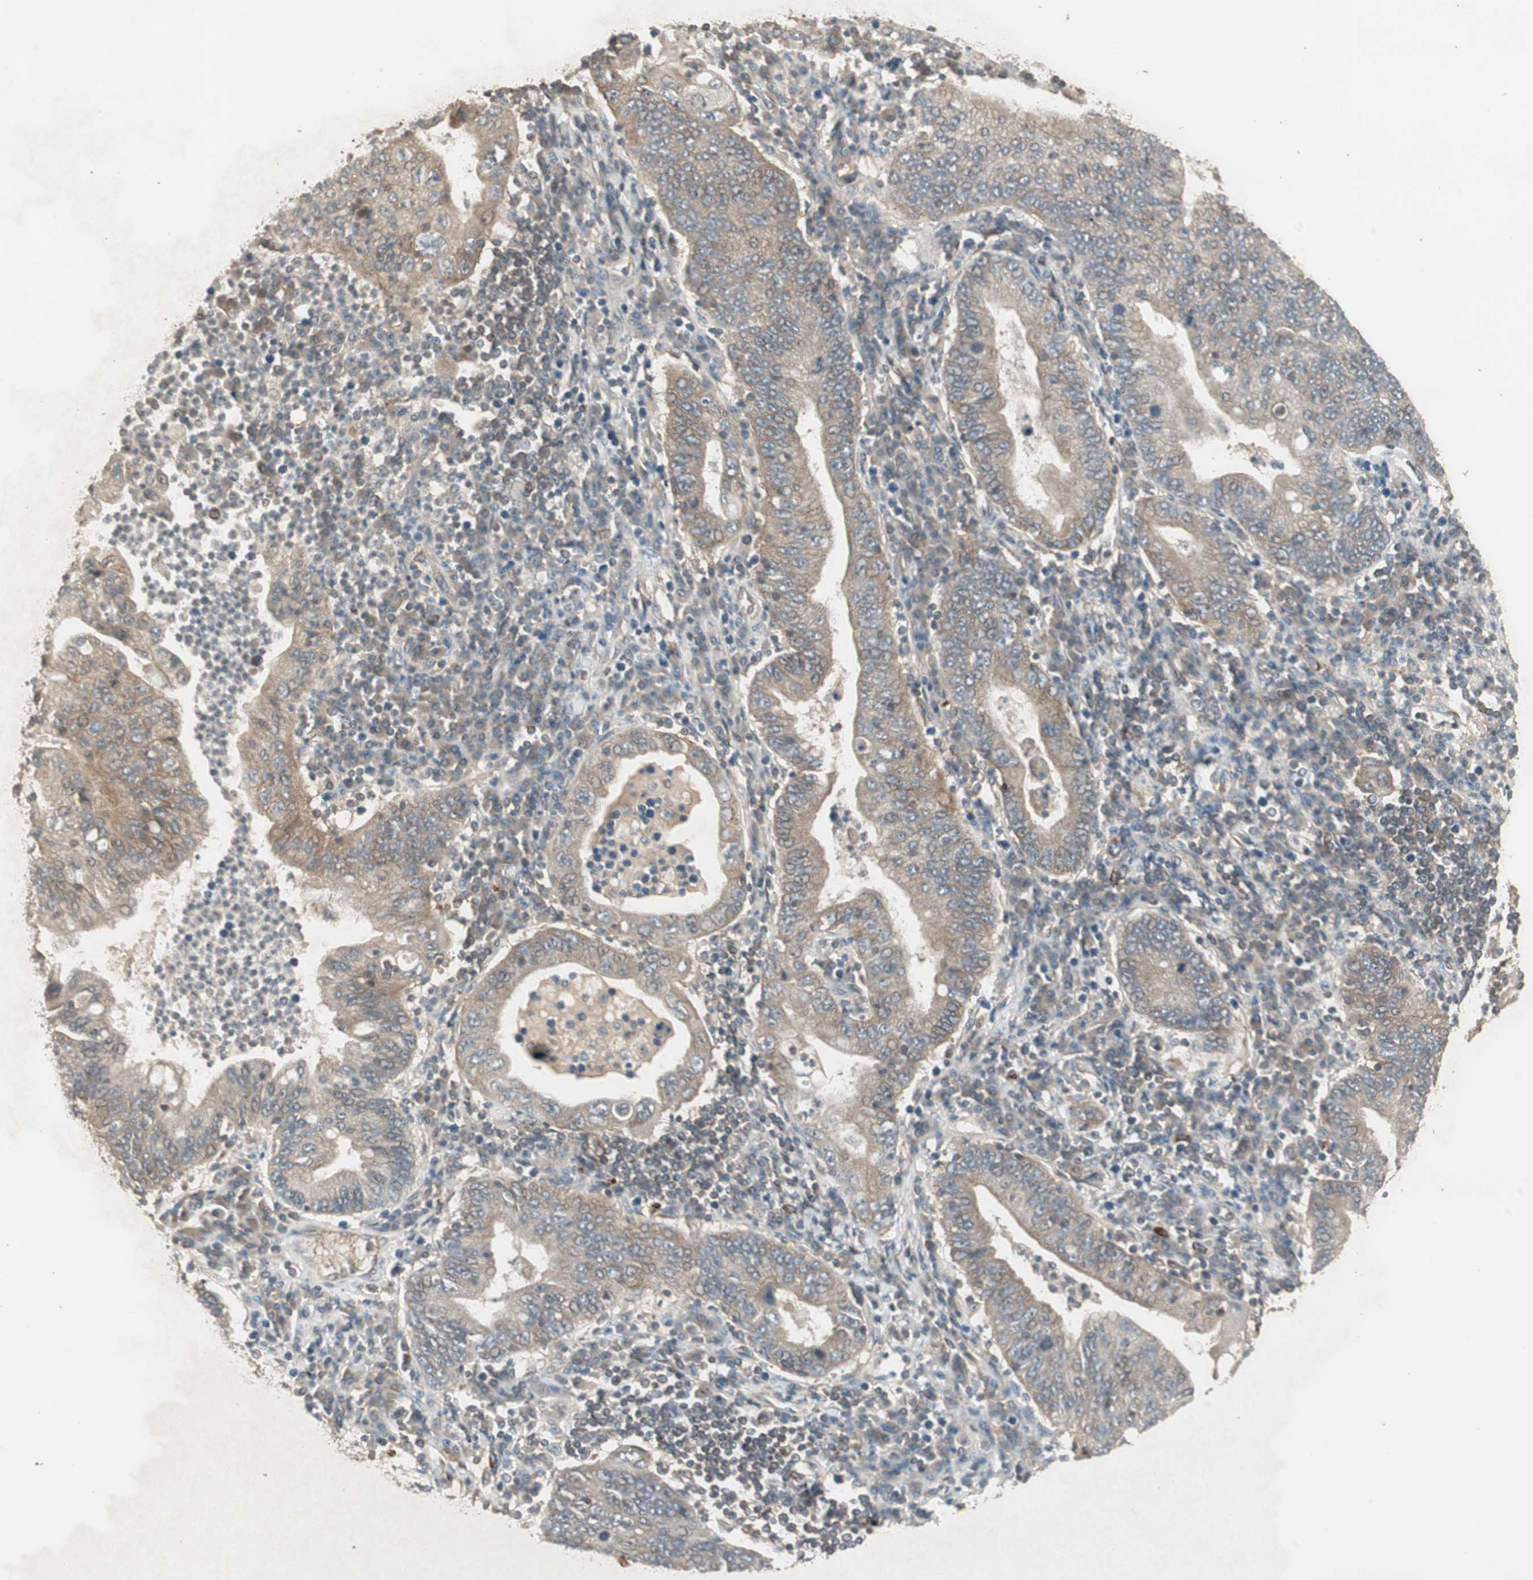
{"staining": {"intensity": "moderate", "quantity": ">75%", "location": "cytoplasmic/membranous"}, "tissue": "stomach cancer", "cell_type": "Tumor cells", "image_type": "cancer", "snomed": [{"axis": "morphology", "description": "Normal tissue, NOS"}, {"axis": "morphology", "description": "Adenocarcinoma, NOS"}, {"axis": "topography", "description": "Esophagus"}, {"axis": "topography", "description": "Stomach, upper"}, {"axis": "topography", "description": "Peripheral nerve tissue"}], "caption": "Immunohistochemical staining of adenocarcinoma (stomach) shows medium levels of moderate cytoplasmic/membranous protein staining in approximately >75% of tumor cells. The staining was performed using DAB (3,3'-diaminobenzidine), with brown indicating positive protein expression. Nuclei are stained blue with hematoxylin.", "gene": "UBAC1", "patient": {"sex": "male", "age": 62}}